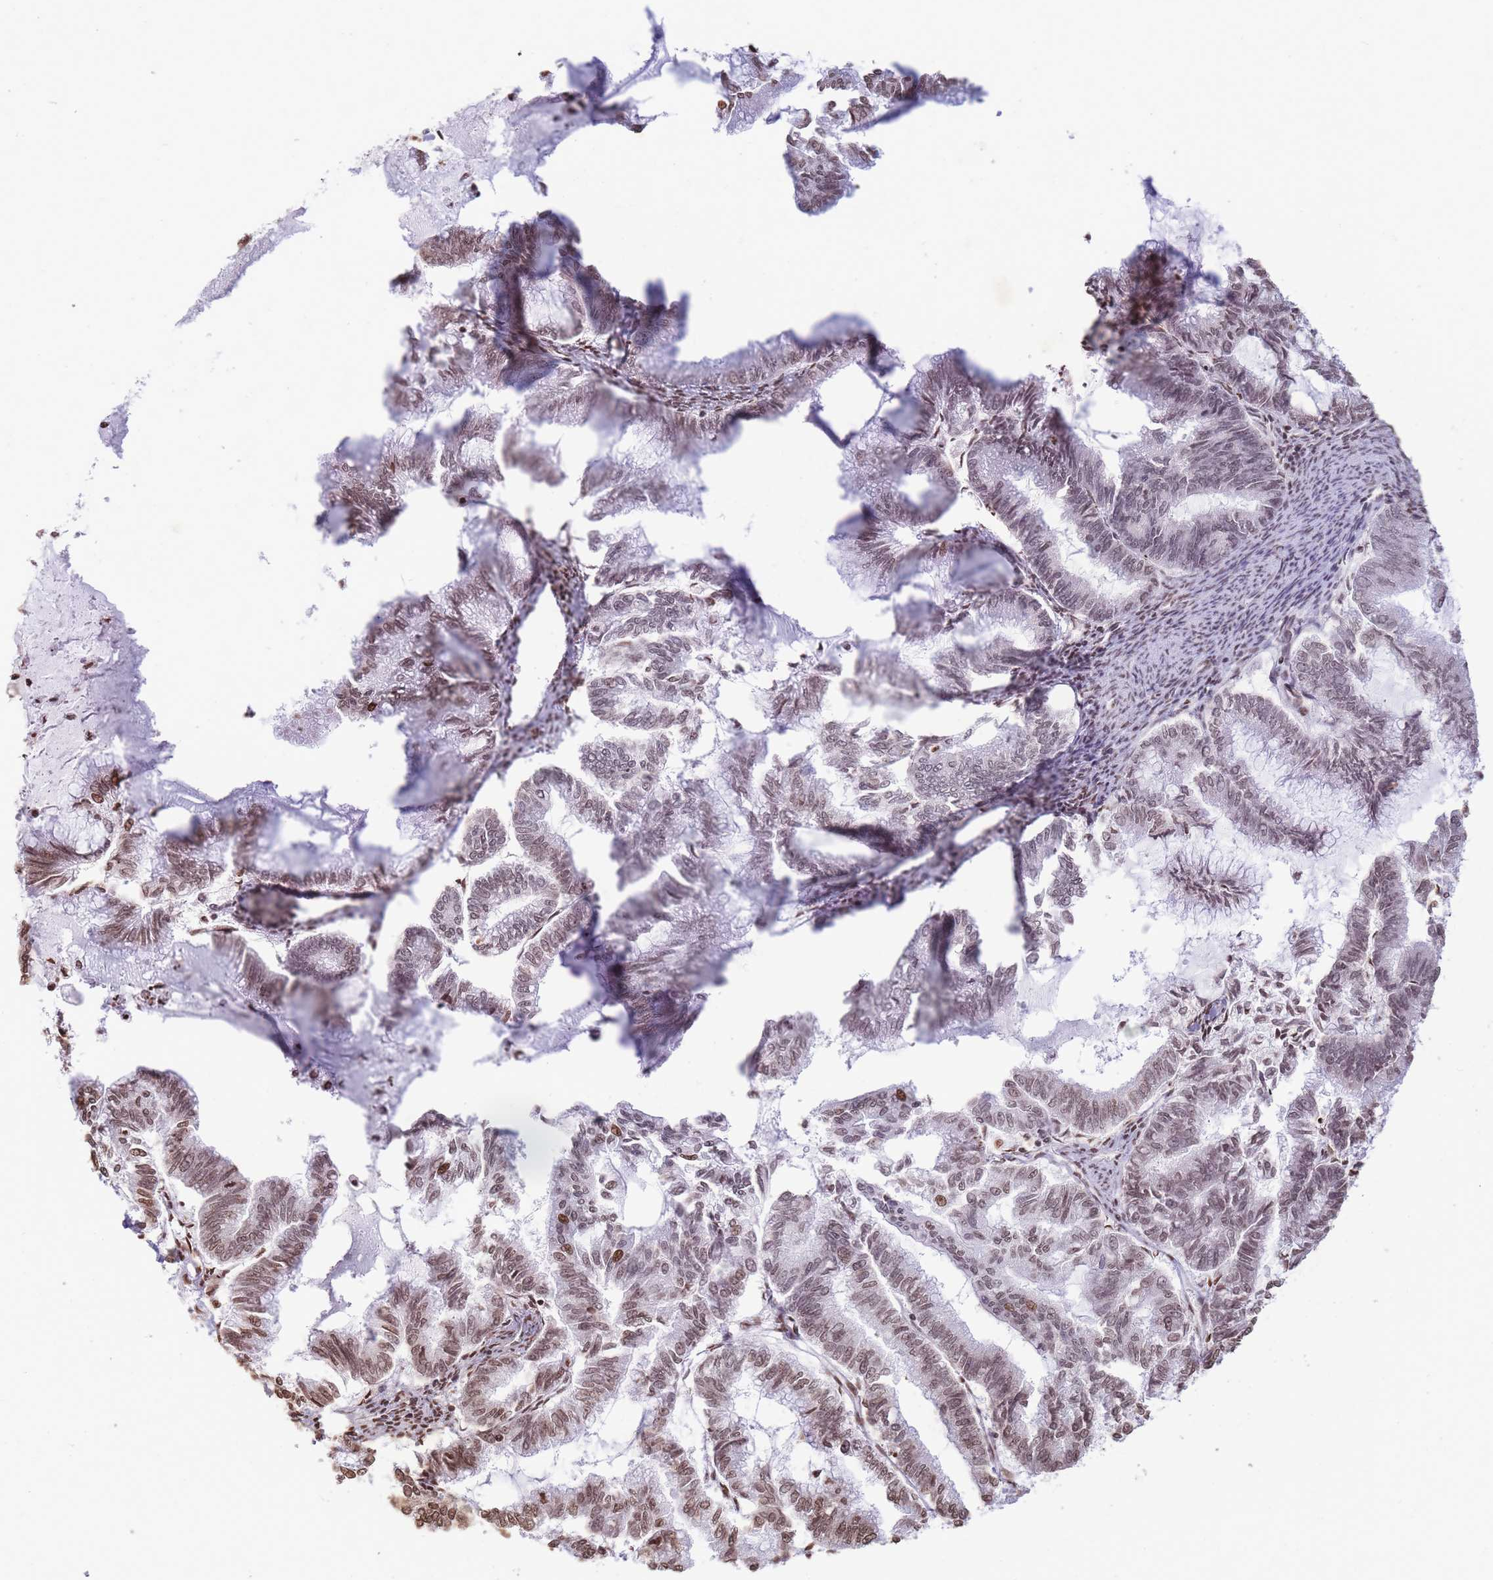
{"staining": {"intensity": "moderate", "quantity": ">75%", "location": "nuclear"}, "tissue": "endometrial cancer", "cell_type": "Tumor cells", "image_type": "cancer", "snomed": [{"axis": "morphology", "description": "Adenocarcinoma, NOS"}, {"axis": "topography", "description": "Endometrium"}], "caption": "A photomicrograph of human endometrial cancer stained for a protein displays moderate nuclear brown staining in tumor cells.", "gene": "SHISAL1", "patient": {"sex": "female", "age": 79}}